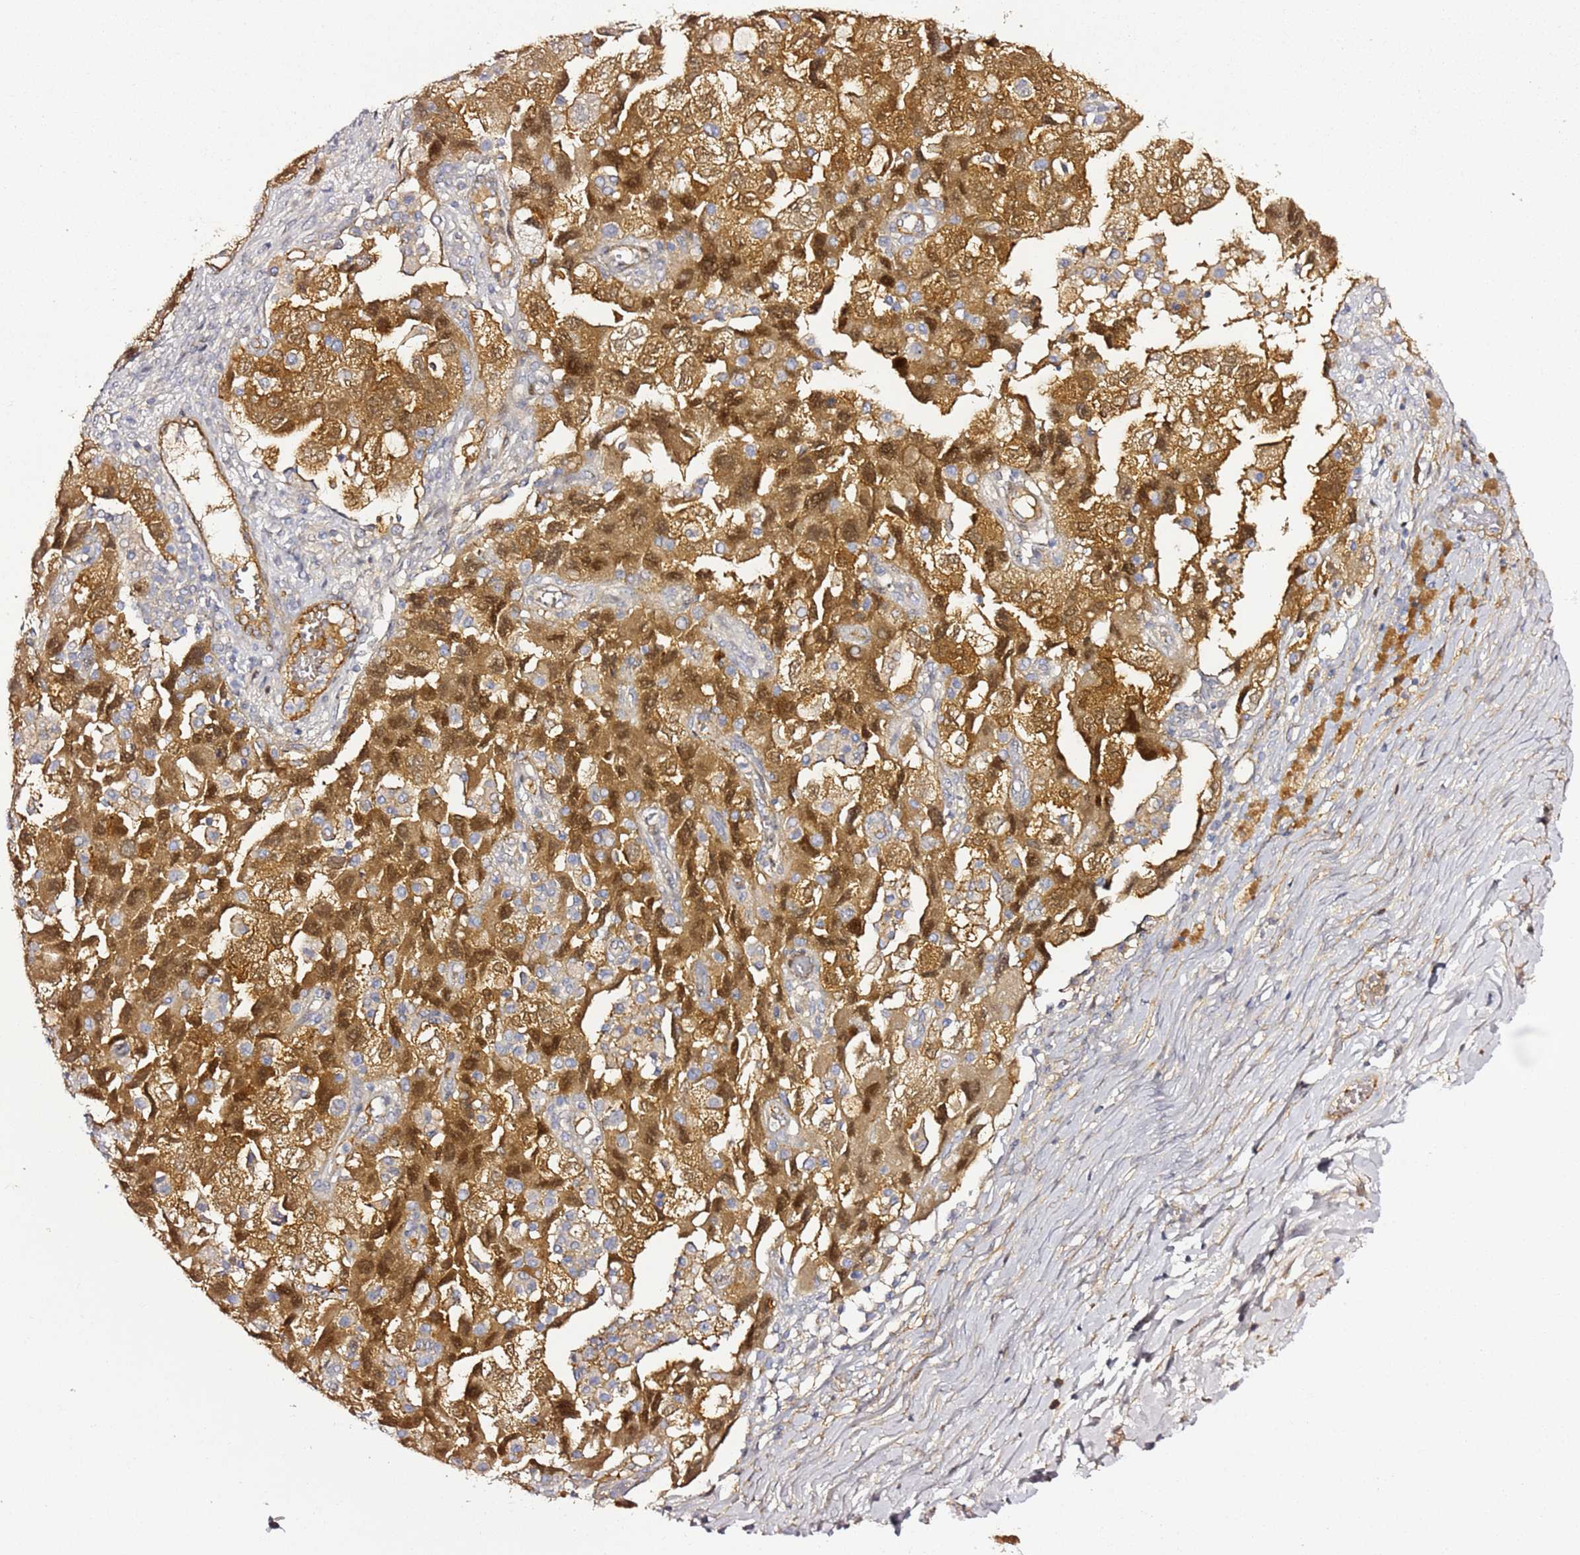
{"staining": {"intensity": "moderate", "quantity": ">75%", "location": "cytoplasmic/membranous,nuclear"}, "tissue": "ovarian cancer", "cell_type": "Tumor cells", "image_type": "cancer", "snomed": [{"axis": "morphology", "description": "Carcinoma, NOS"}, {"axis": "morphology", "description": "Cystadenocarcinoma, serous, NOS"}, {"axis": "topography", "description": "Ovary"}], "caption": "Protein expression analysis of ovarian cancer reveals moderate cytoplasmic/membranous and nuclear staining in approximately >75% of tumor cells.", "gene": "EPS8L1", "patient": {"sex": "female", "age": 69}}